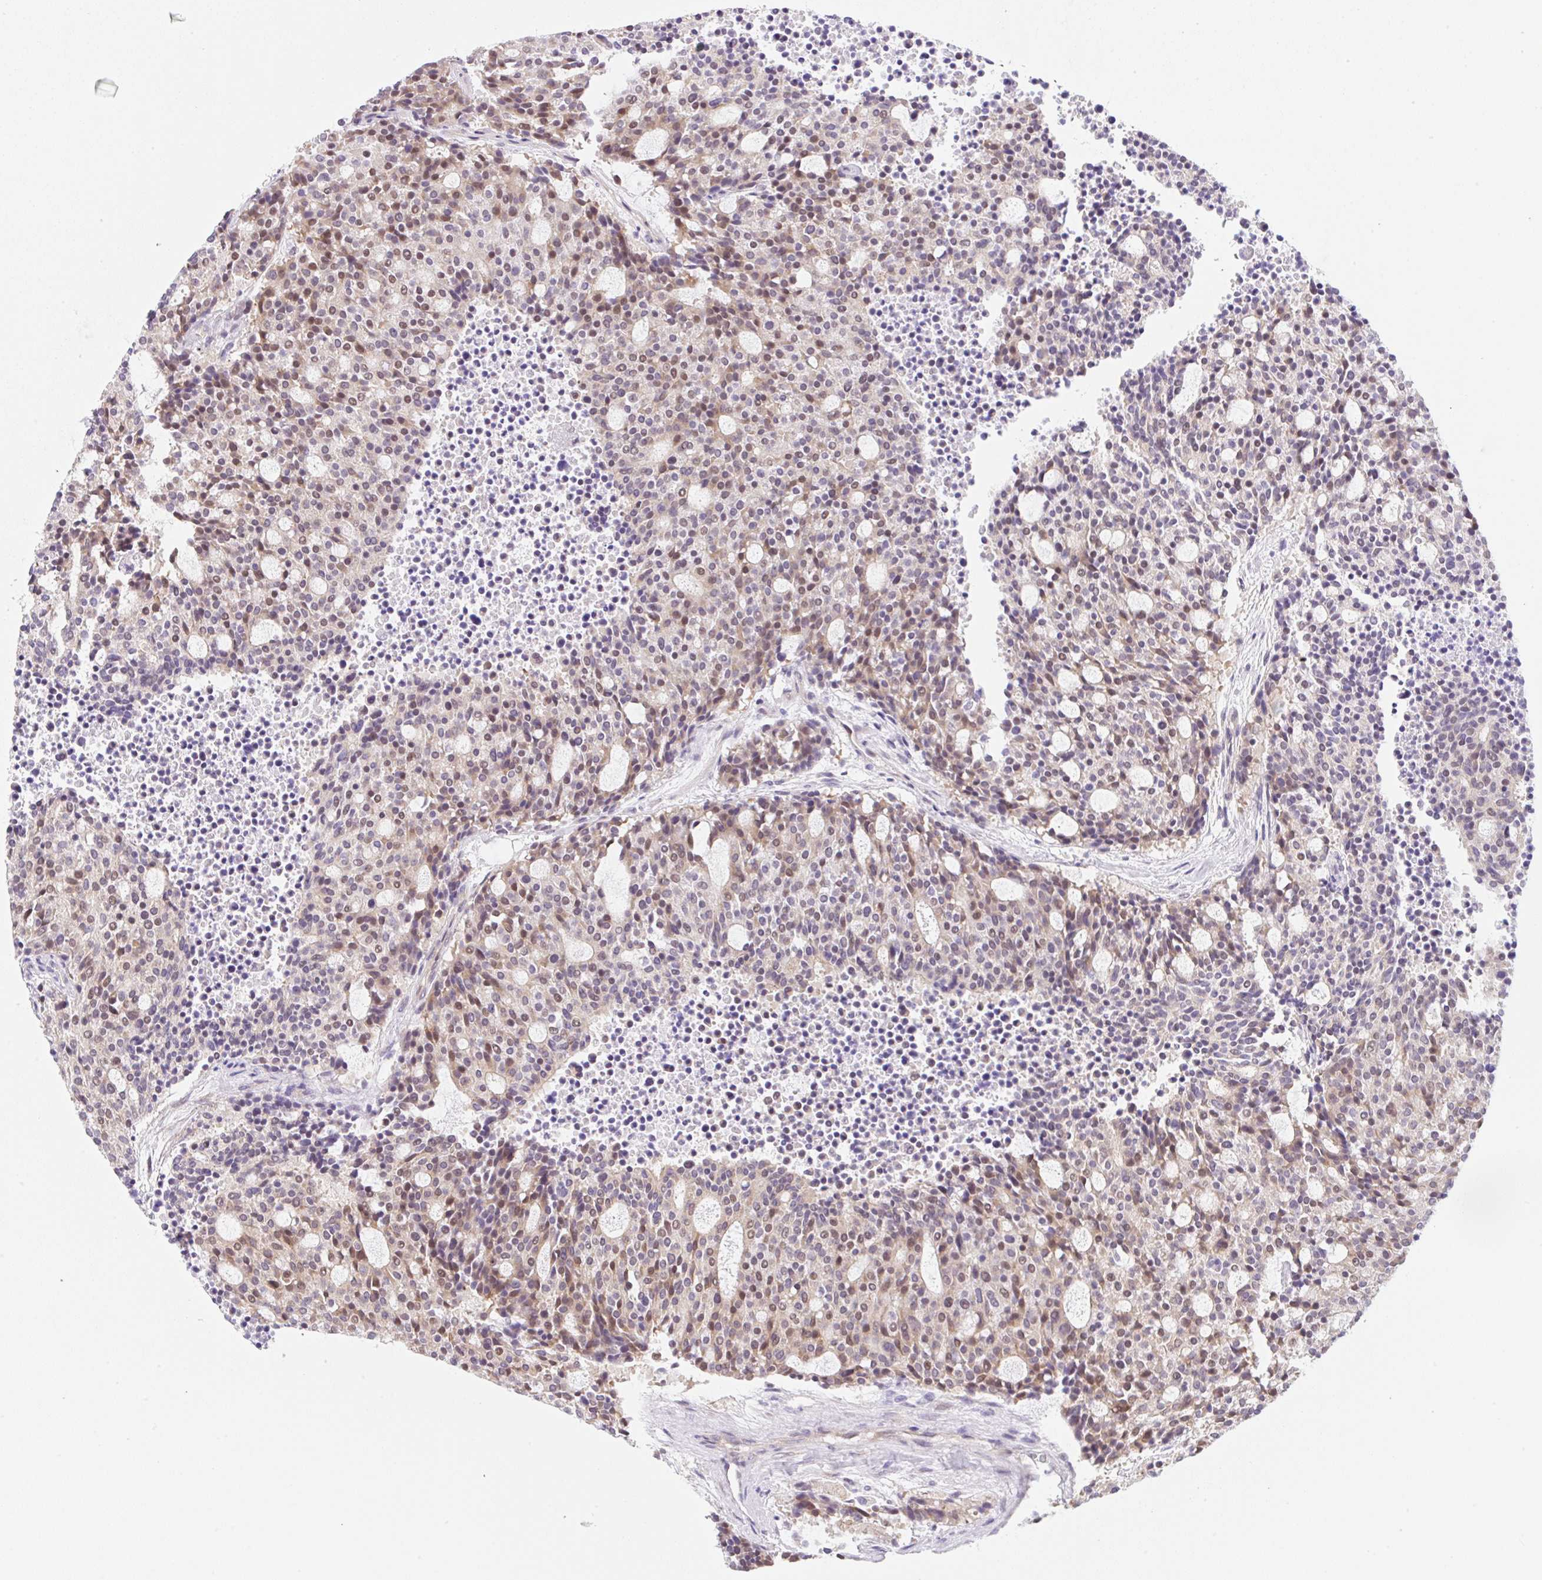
{"staining": {"intensity": "moderate", "quantity": "25%-75%", "location": "nuclear"}, "tissue": "carcinoid", "cell_type": "Tumor cells", "image_type": "cancer", "snomed": [{"axis": "morphology", "description": "Carcinoid, malignant, NOS"}, {"axis": "topography", "description": "Pancreas"}], "caption": "Tumor cells exhibit medium levels of moderate nuclear expression in approximately 25%-75% of cells in human carcinoid (malignant). Using DAB (3,3'-diaminobenzidine) (brown) and hematoxylin (blue) stains, captured at high magnification using brightfield microscopy.", "gene": "TBPL2", "patient": {"sex": "female", "age": 54}}